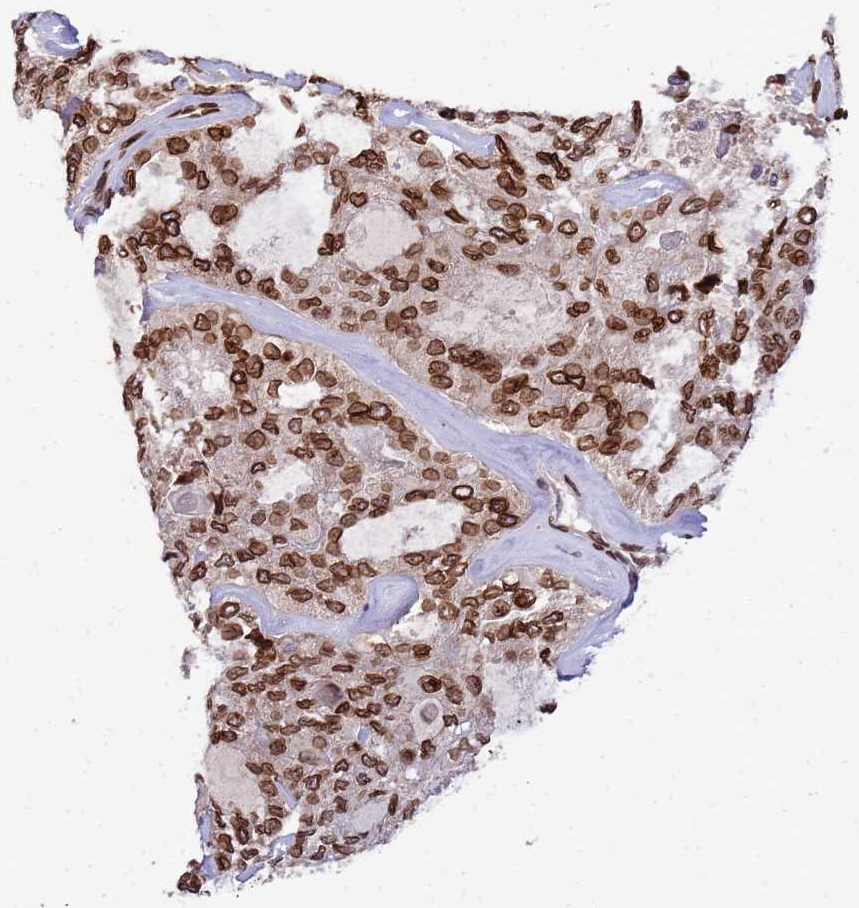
{"staining": {"intensity": "strong", "quantity": ">75%", "location": "cytoplasmic/membranous,nuclear"}, "tissue": "thyroid cancer", "cell_type": "Tumor cells", "image_type": "cancer", "snomed": [{"axis": "morphology", "description": "Follicular adenoma carcinoma, NOS"}, {"axis": "topography", "description": "Thyroid gland"}], "caption": "Tumor cells demonstrate high levels of strong cytoplasmic/membranous and nuclear positivity in about >75% of cells in human thyroid cancer (follicular adenoma carcinoma).", "gene": "GPR135", "patient": {"sex": "male", "age": 75}}